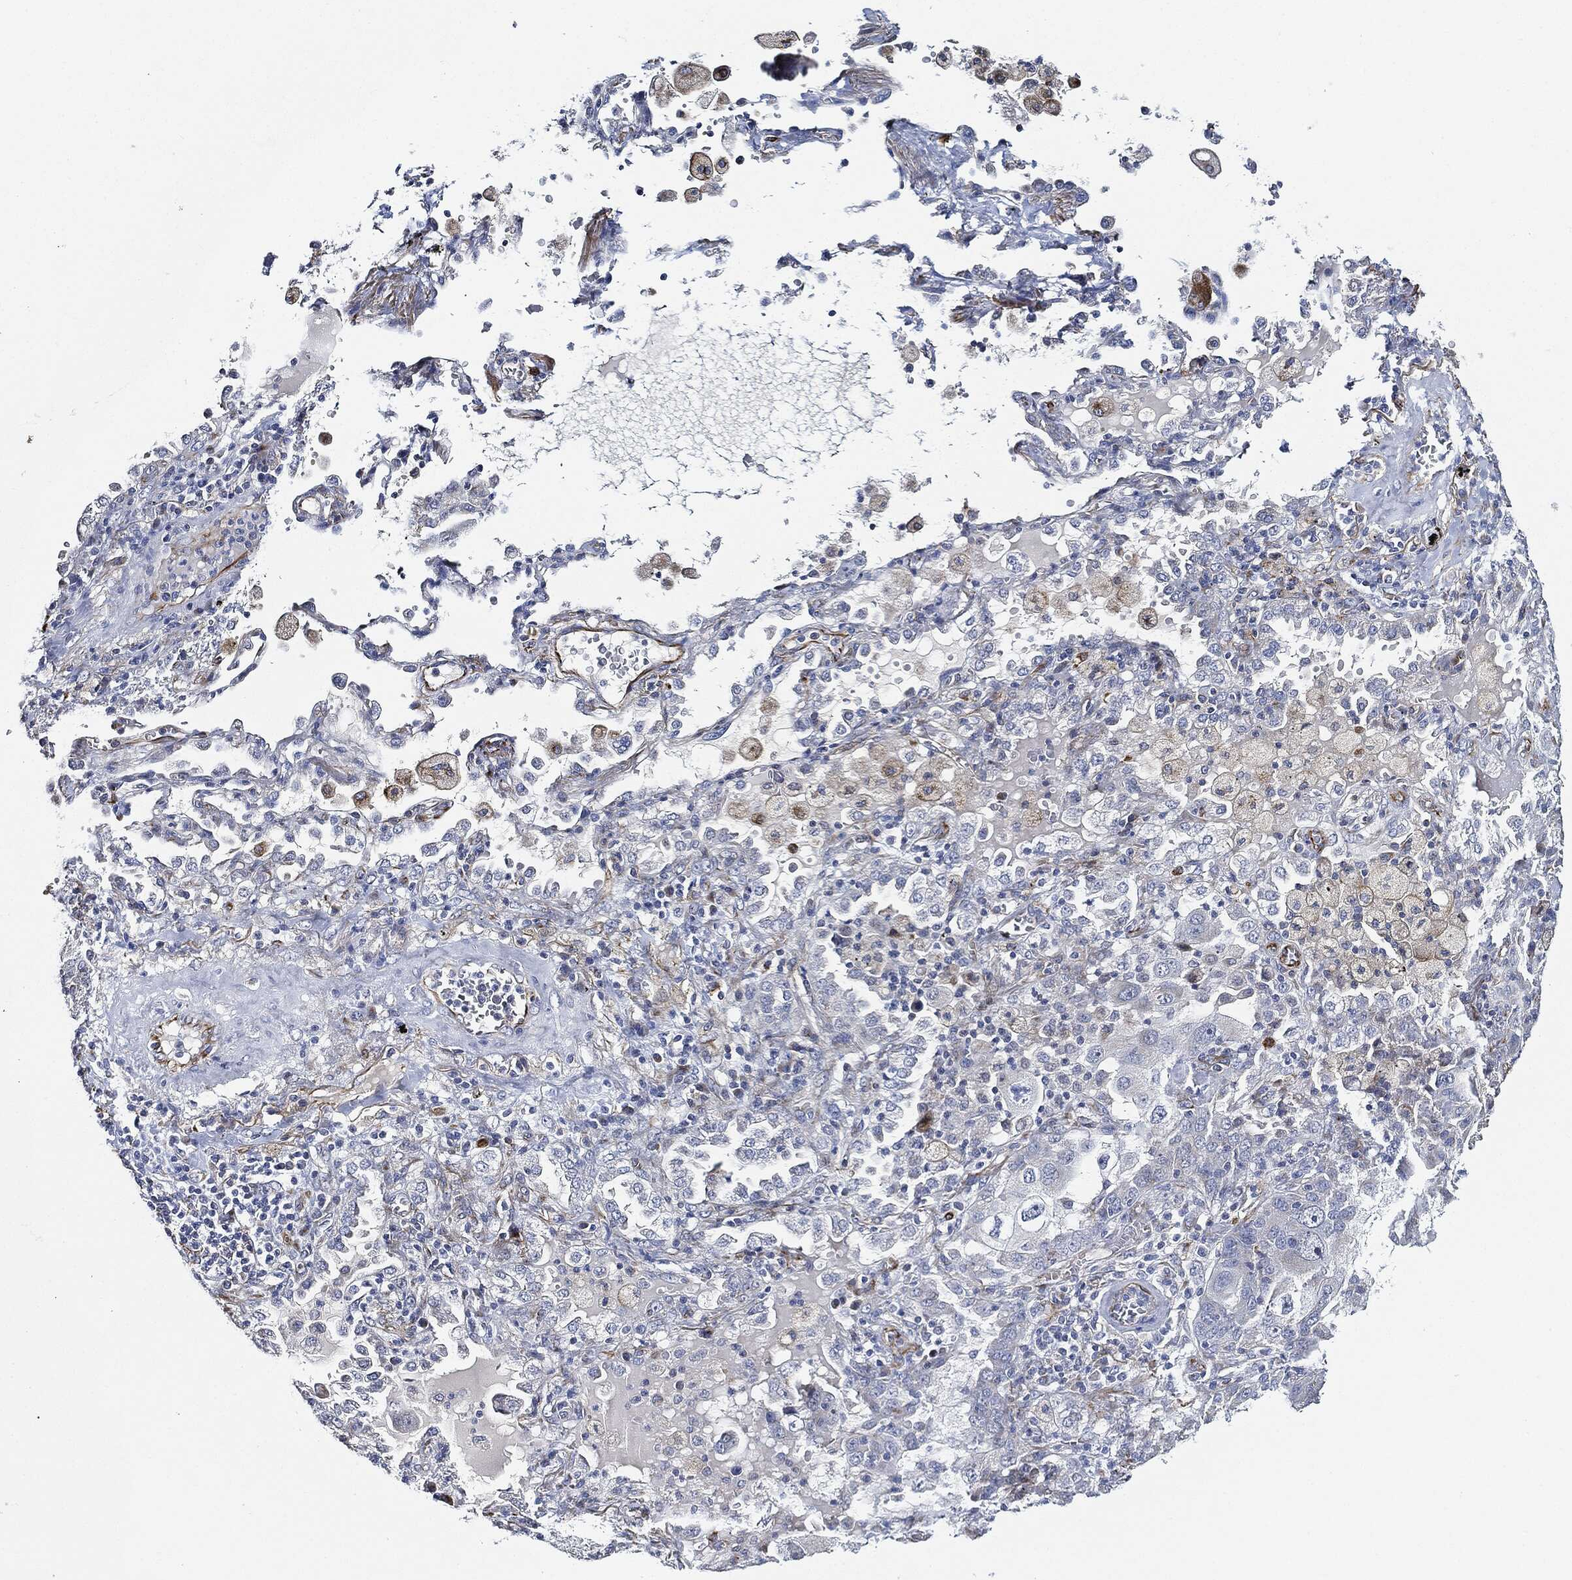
{"staining": {"intensity": "negative", "quantity": "none", "location": "none"}, "tissue": "lung cancer", "cell_type": "Tumor cells", "image_type": "cancer", "snomed": [{"axis": "morphology", "description": "Adenocarcinoma, NOS"}, {"axis": "topography", "description": "Lung"}], "caption": "Micrograph shows no significant protein staining in tumor cells of lung cancer.", "gene": "THSD1", "patient": {"sex": "female", "age": 61}}